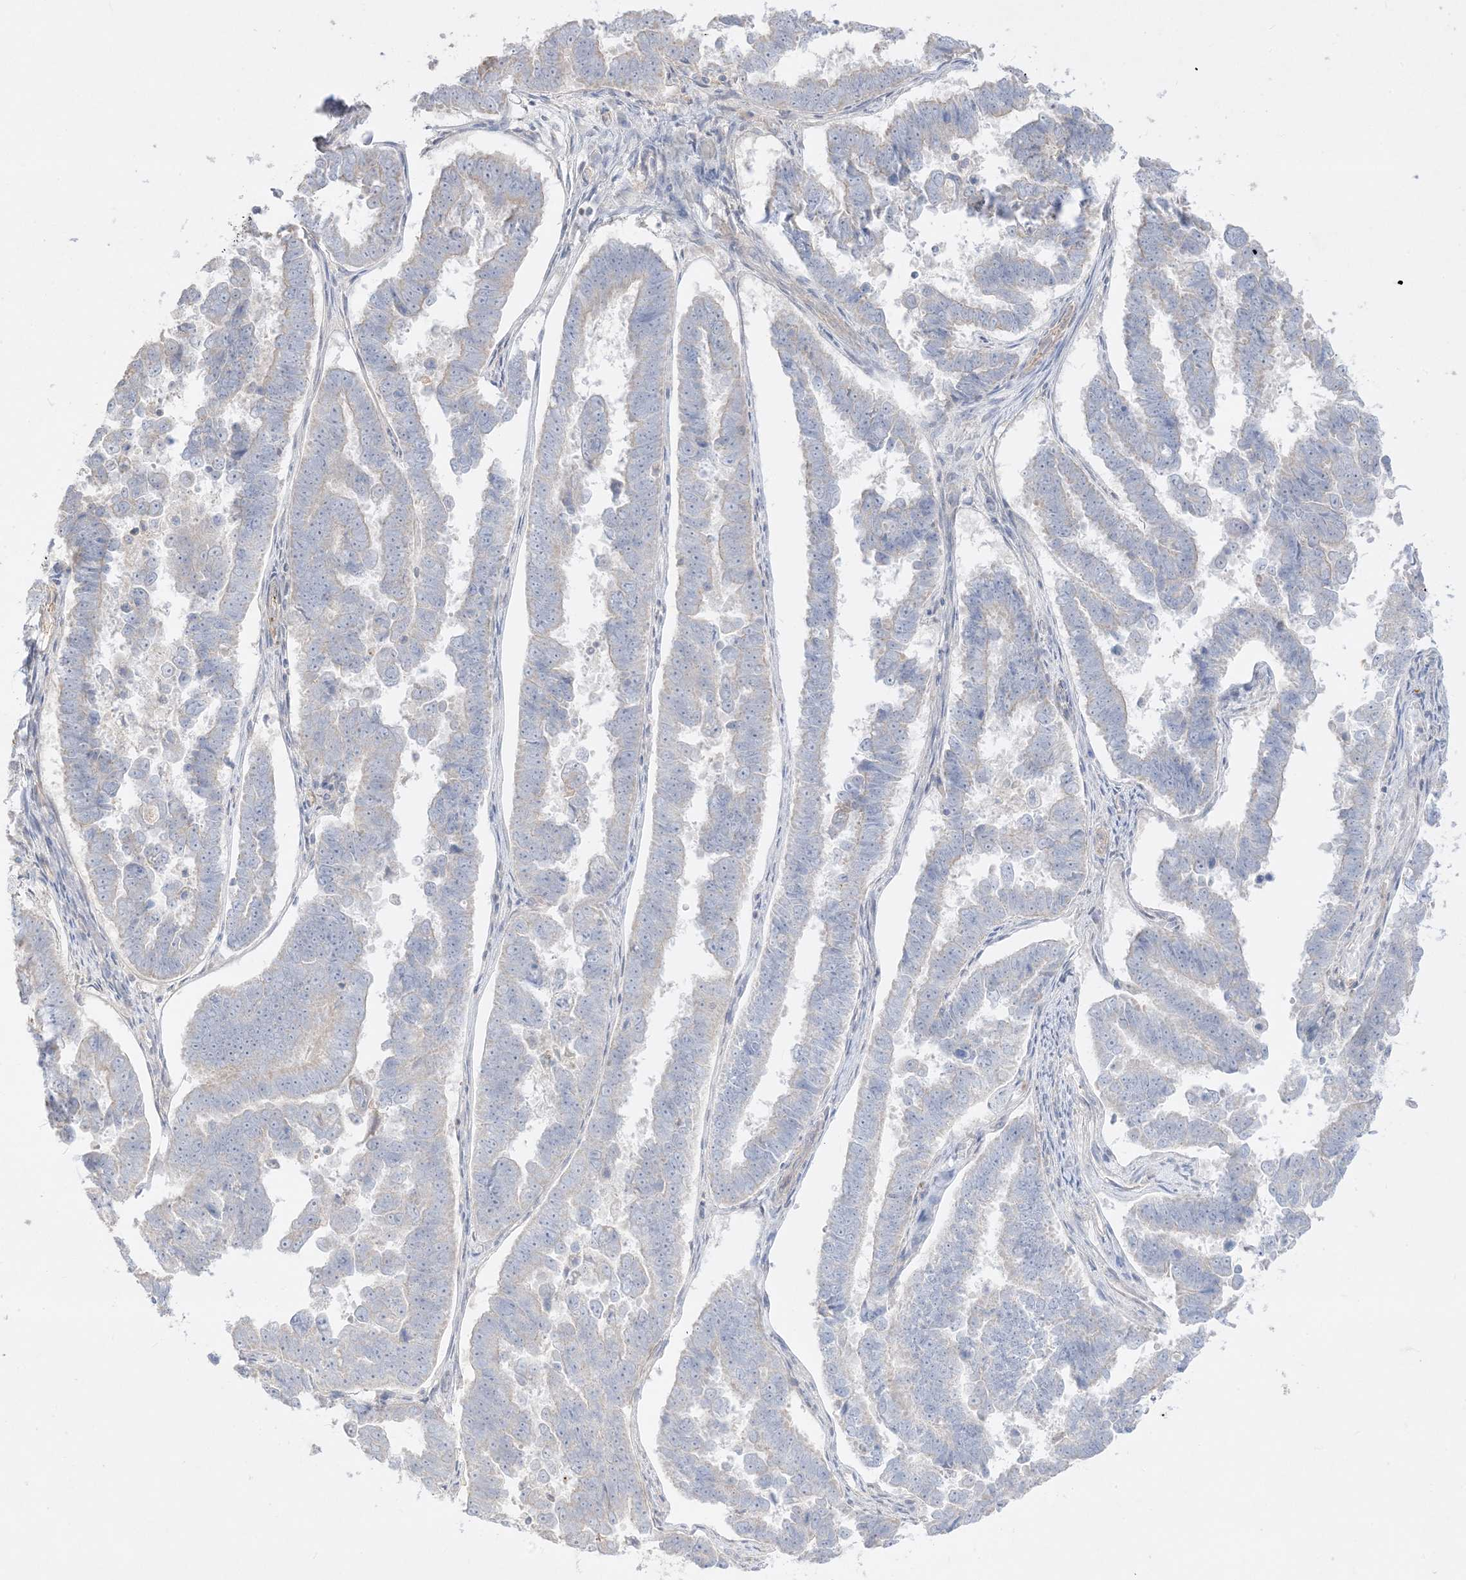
{"staining": {"intensity": "negative", "quantity": "none", "location": "none"}, "tissue": "endometrial cancer", "cell_type": "Tumor cells", "image_type": "cancer", "snomed": [{"axis": "morphology", "description": "Adenocarcinoma, NOS"}, {"axis": "topography", "description": "Endometrium"}], "caption": "The micrograph shows no staining of tumor cells in endometrial cancer (adenocarcinoma).", "gene": "ARHGEF9", "patient": {"sex": "female", "age": 75}}